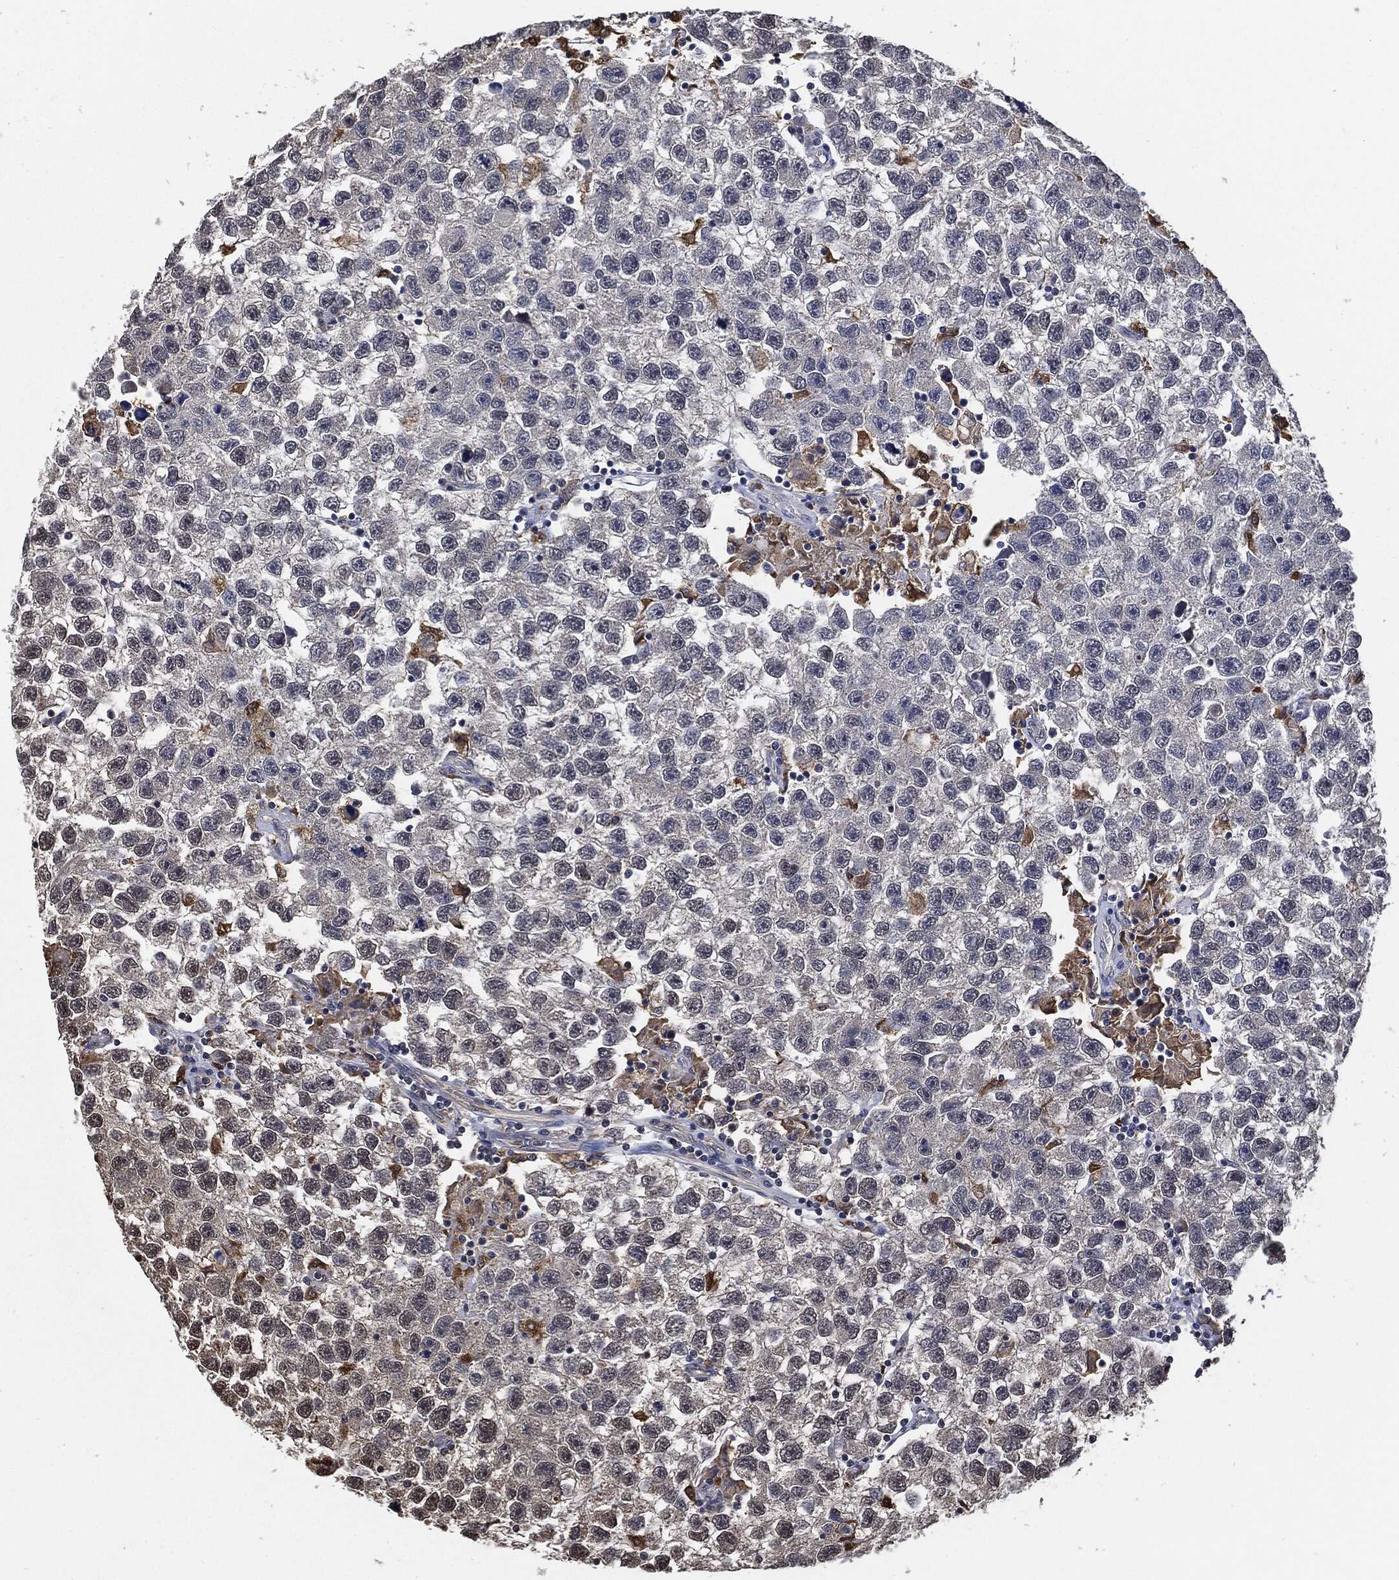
{"staining": {"intensity": "negative", "quantity": "none", "location": "none"}, "tissue": "testis cancer", "cell_type": "Tumor cells", "image_type": "cancer", "snomed": [{"axis": "morphology", "description": "Seminoma, NOS"}, {"axis": "topography", "description": "Testis"}], "caption": "Immunohistochemistry image of neoplastic tissue: human testis seminoma stained with DAB (3,3'-diaminobenzidine) reveals no significant protein positivity in tumor cells.", "gene": "S100A9", "patient": {"sex": "male", "age": 26}}